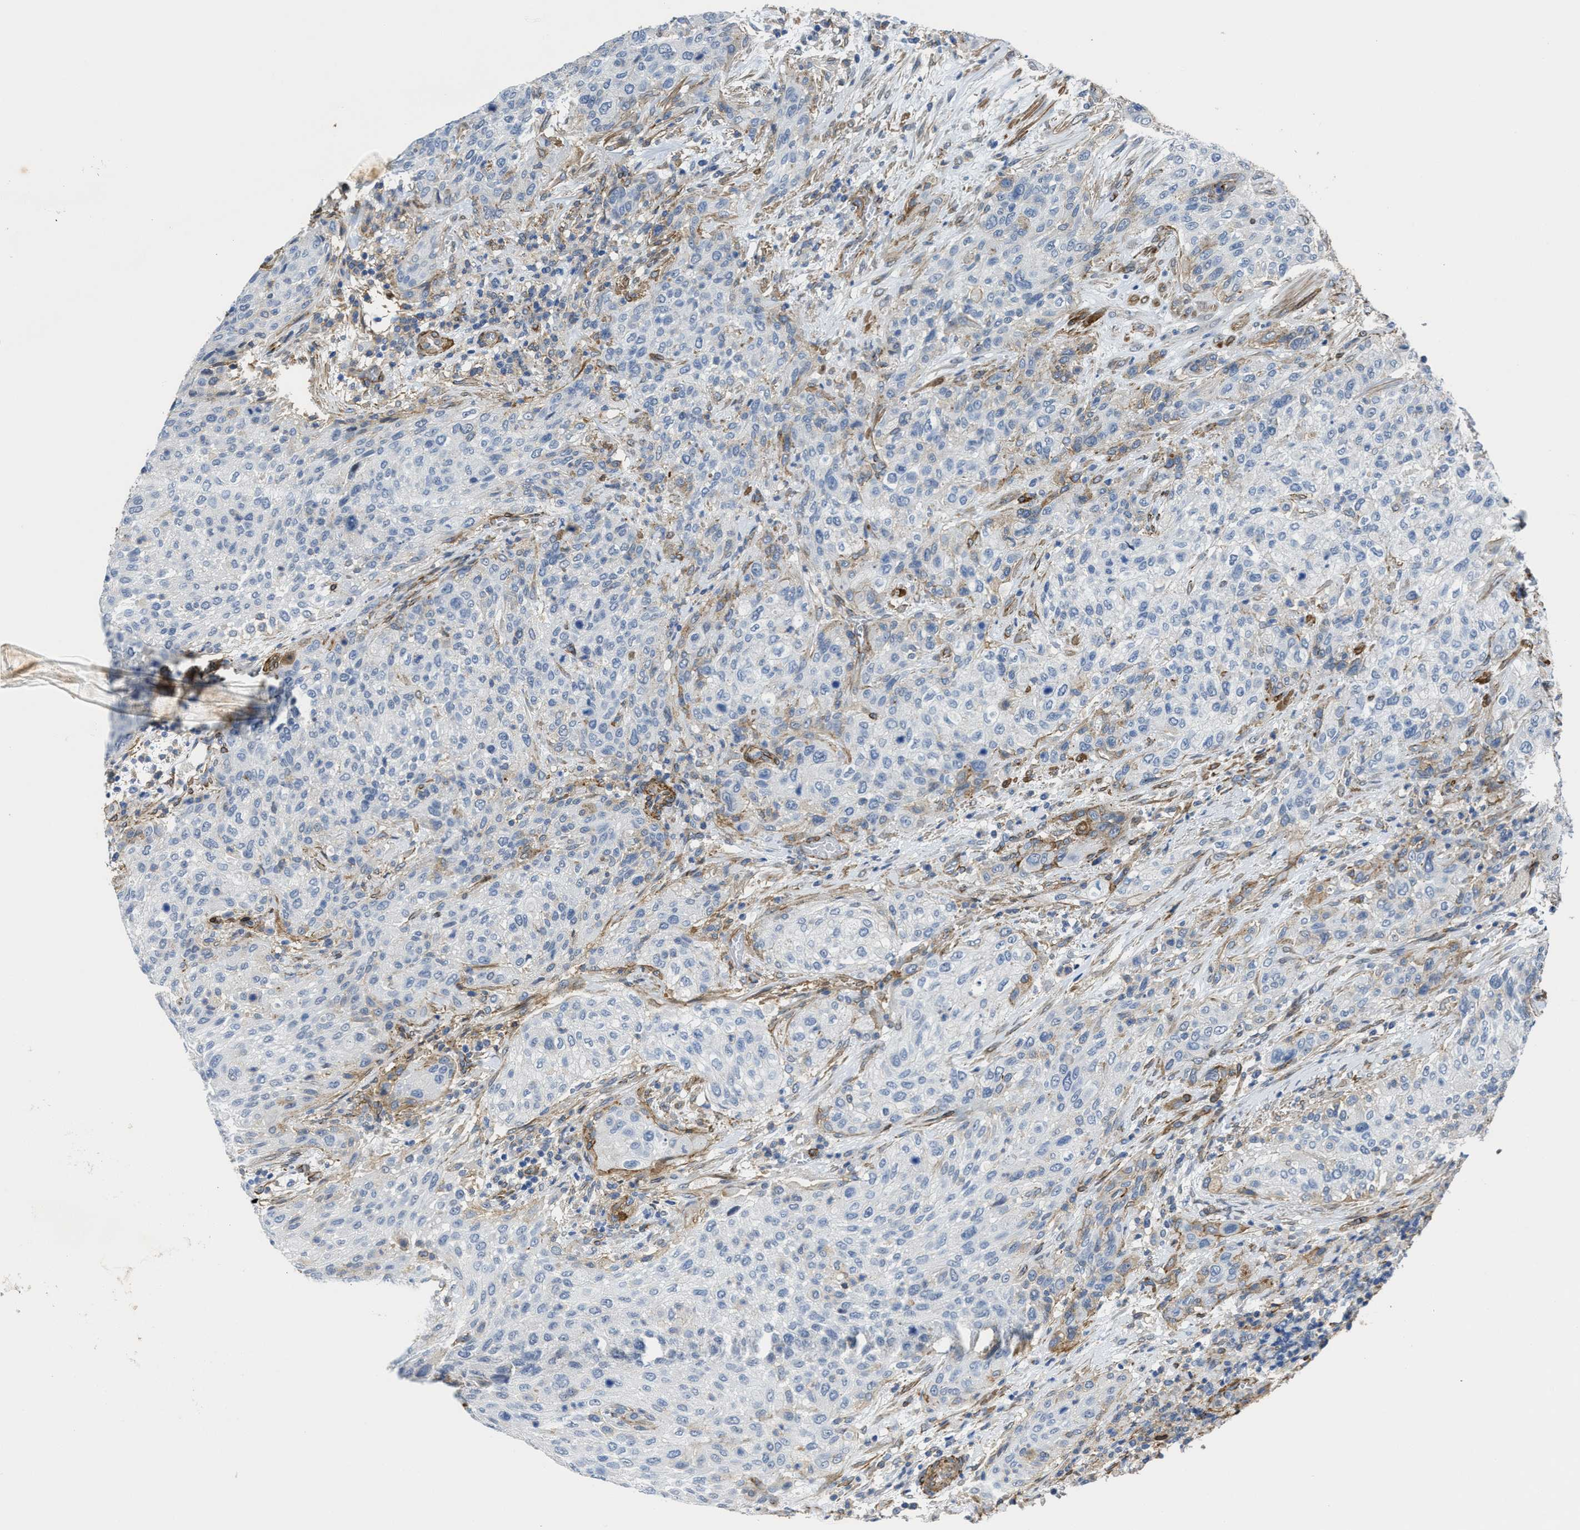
{"staining": {"intensity": "negative", "quantity": "none", "location": "none"}, "tissue": "urothelial cancer", "cell_type": "Tumor cells", "image_type": "cancer", "snomed": [{"axis": "morphology", "description": "Urothelial carcinoma, Low grade"}, {"axis": "morphology", "description": "Urothelial carcinoma, High grade"}, {"axis": "topography", "description": "Urinary bladder"}], "caption": "Protein analysis of urothelial cancer exhibits no significant positivity in tumor cells. (Brightfield microscopy of DAB immunohistochemistry (IHC) at high magnification).", "gene": "NAB1", "patient": {"sex": "male", "age": 35}}